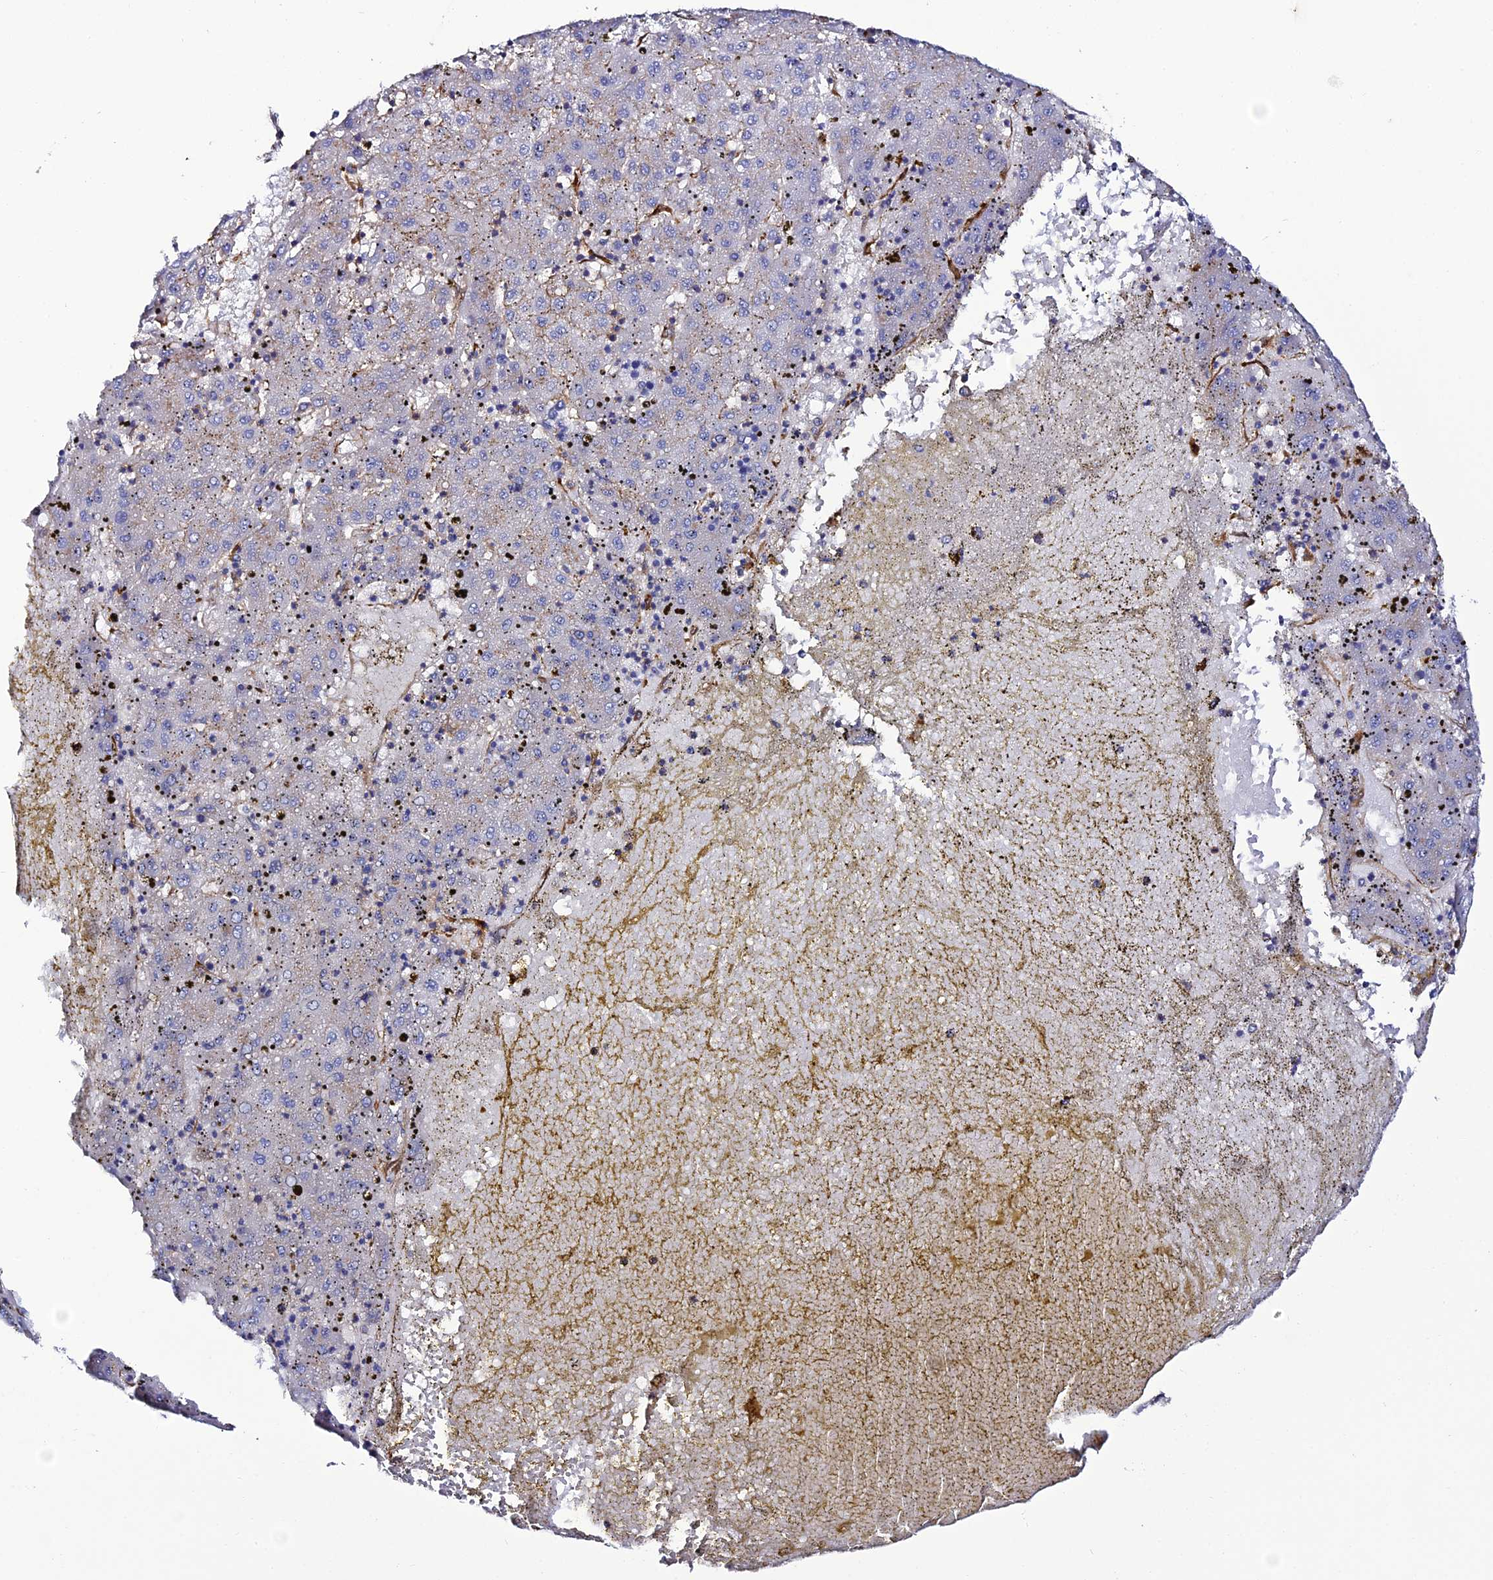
{"staining": {"intensity": "weak", "quantity": "<25%", "location": "cytoplasmic/membranous"}, "tissue": "liver cancer", "cell_type": "Tumor cells", "image_type": "cancer", "snomed": [{"axis": "morphology", "description": "Carcinoma, Hepatocellular, NOS"}, {"axis": "topography", "description": "Liver"}], "caption": "Human liver hepatocellular carcinoma stained for a protein using immunohistochemistry (IHC) reveals no expression in tumor cells.", "gene": "TRPV2", "patient": {"sex": "male", "age": 72}}